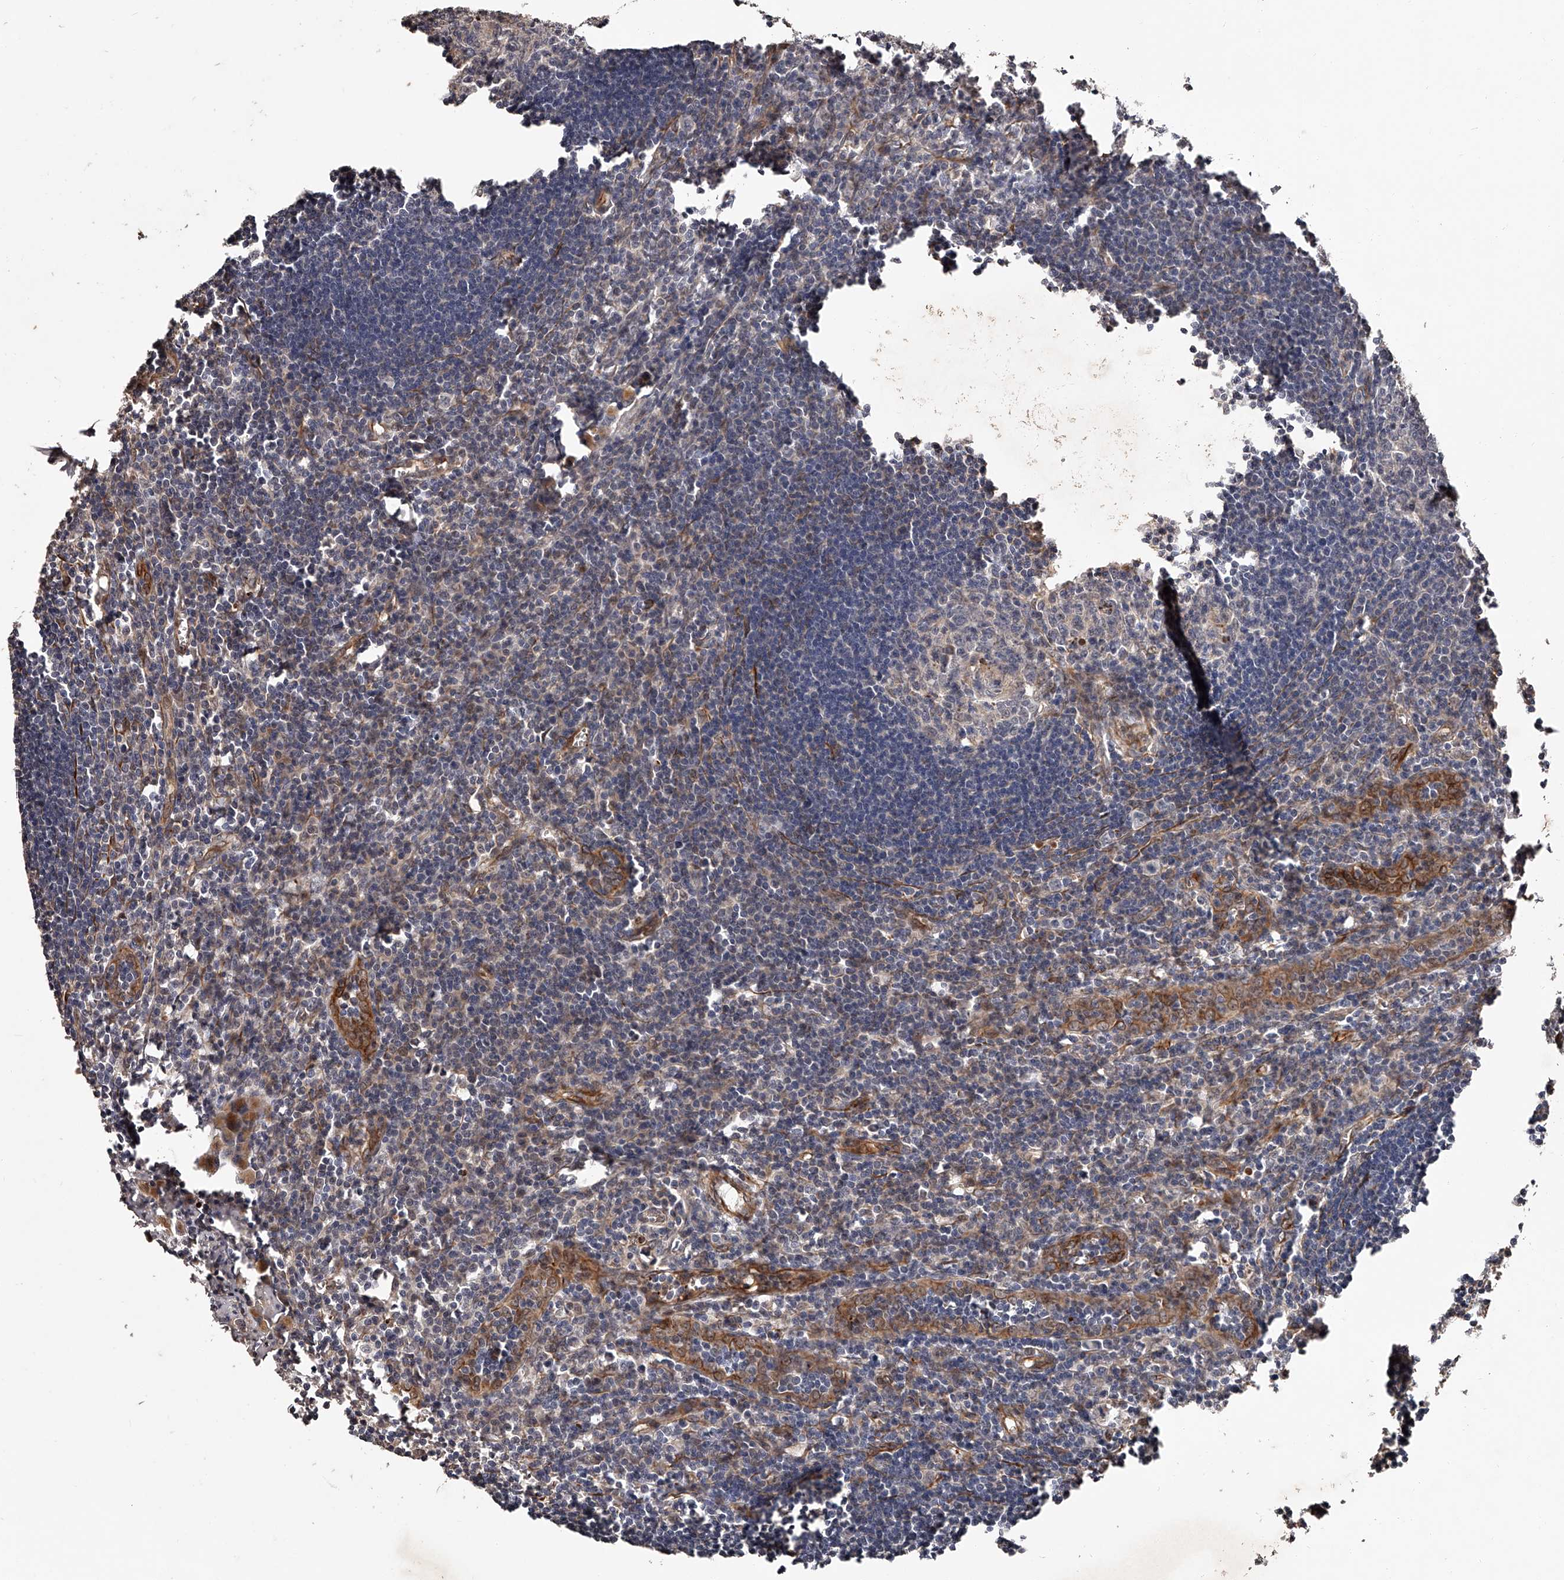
{"staining": {"intensity": "weak", "quantity": "<25%", "location": "cytoplasmic/membranous"}, "tissue": "lymph node", "cell_type": "Germinal center cells", "image_type": "normal", "snomed": [{"axis": "morphology", "description": "Normal tissue, NOS"}, {"axis": "morphology", "description": "Malignant melanoma, Metastatic site"}, {"axis": "topography", "description": "Lymph node"}], "caption": "An image of human lymph node is negative for staining in germinal center cells. (Stains: DAB (3,3'-diaminobenzidine) immunohistochemistry (IHC) with hematoxylin counter stain, Microscopy: brightfield microscopy at high magnification).", "gene": "URGCP", "patient": {"sex": "male", "age": 41}}